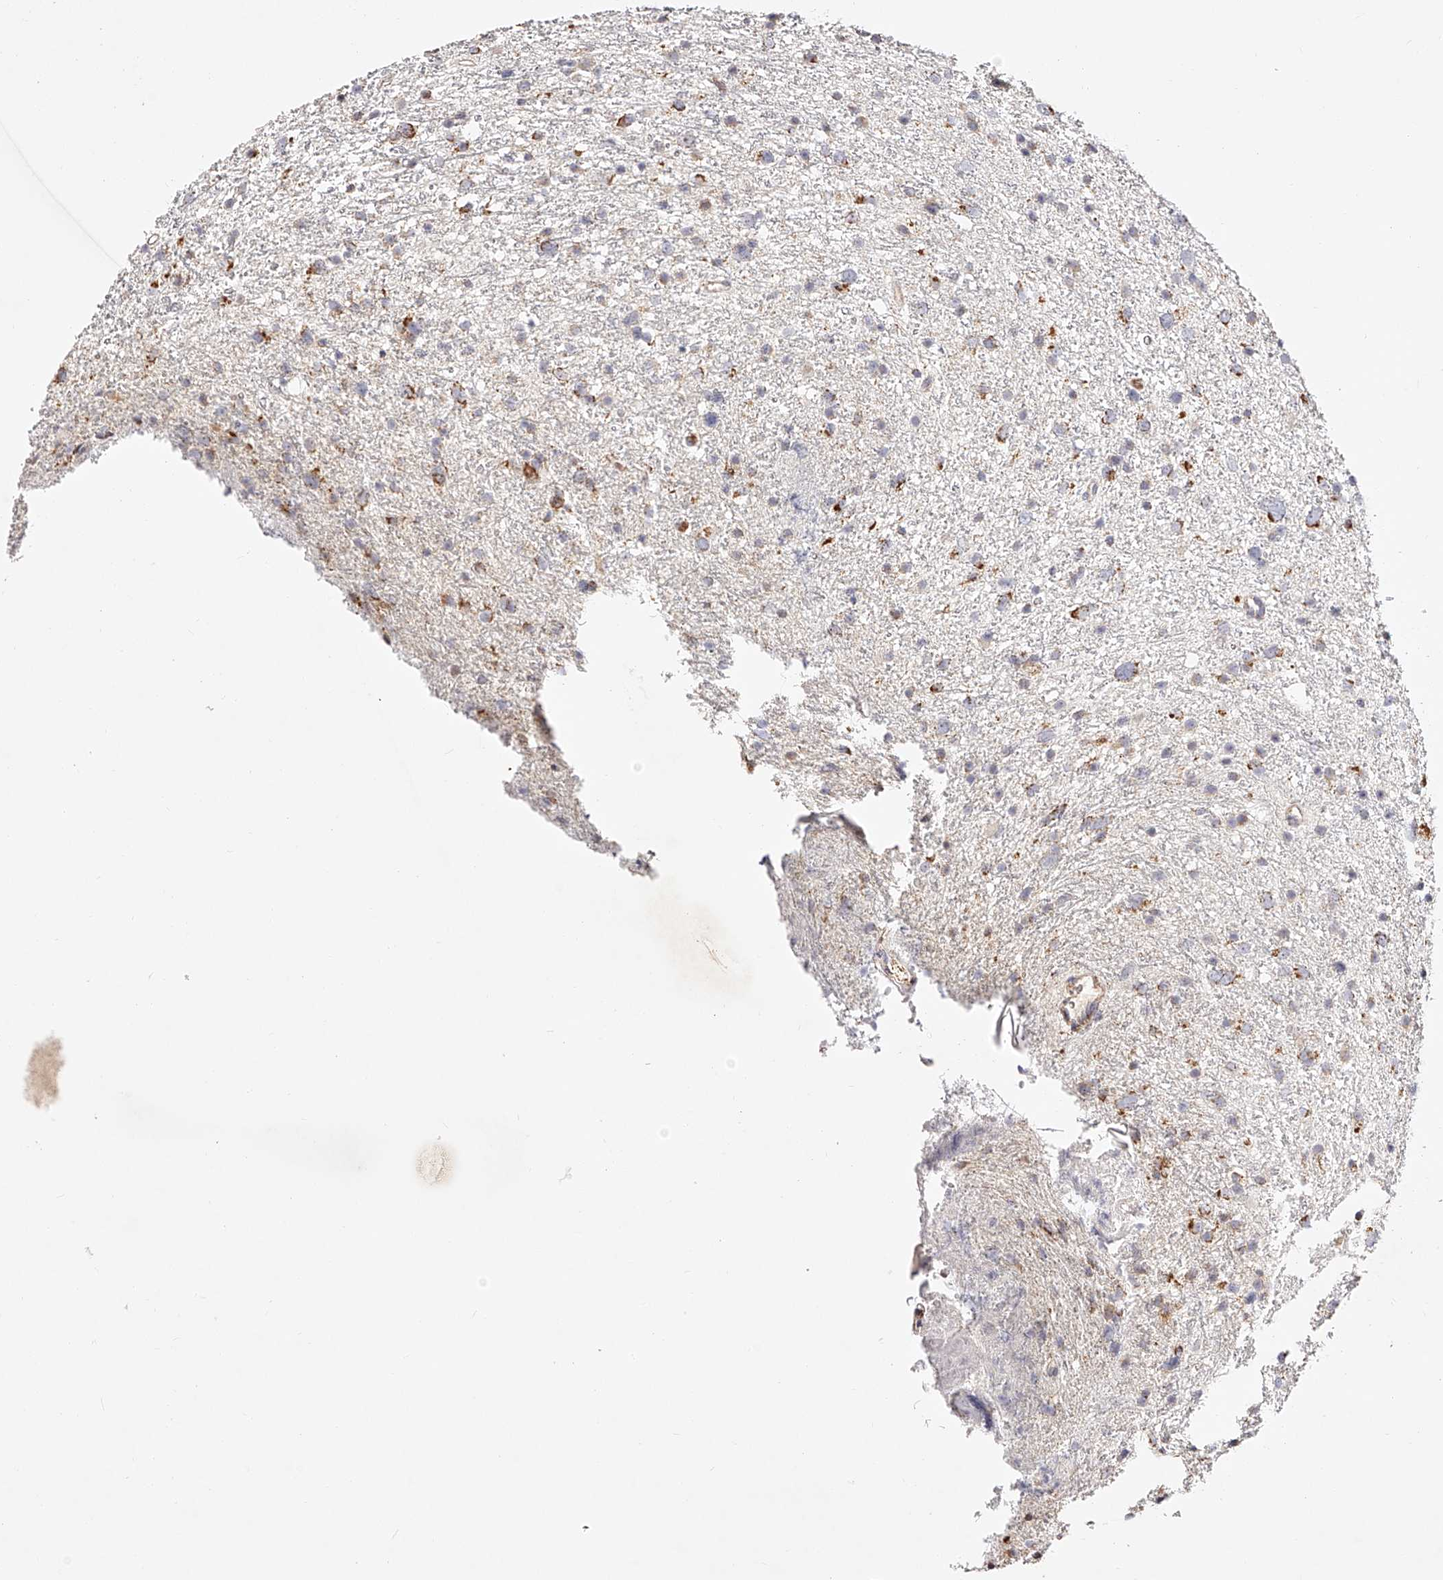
{"staining": {"intensity": "moderate", "quantity": "<25%", "location": "cytoplasmic/membranous"}, "tissue": "glioma", "cell_type": "Tumor cells", "image_type": "cancer", "snomed": [{"axis": "morphology", "description": "Glioma, malignant, Low grade"}, {"axis": "topography", "description": "Cerebral cortex"}], "caption": "Protein expression analysis of glioma reveals moderate cytoplasmic/membranous expression in about <25% of tumor cells.", "gene": "NDUFV3", "patient": {"sex": "female", "age": 39}}